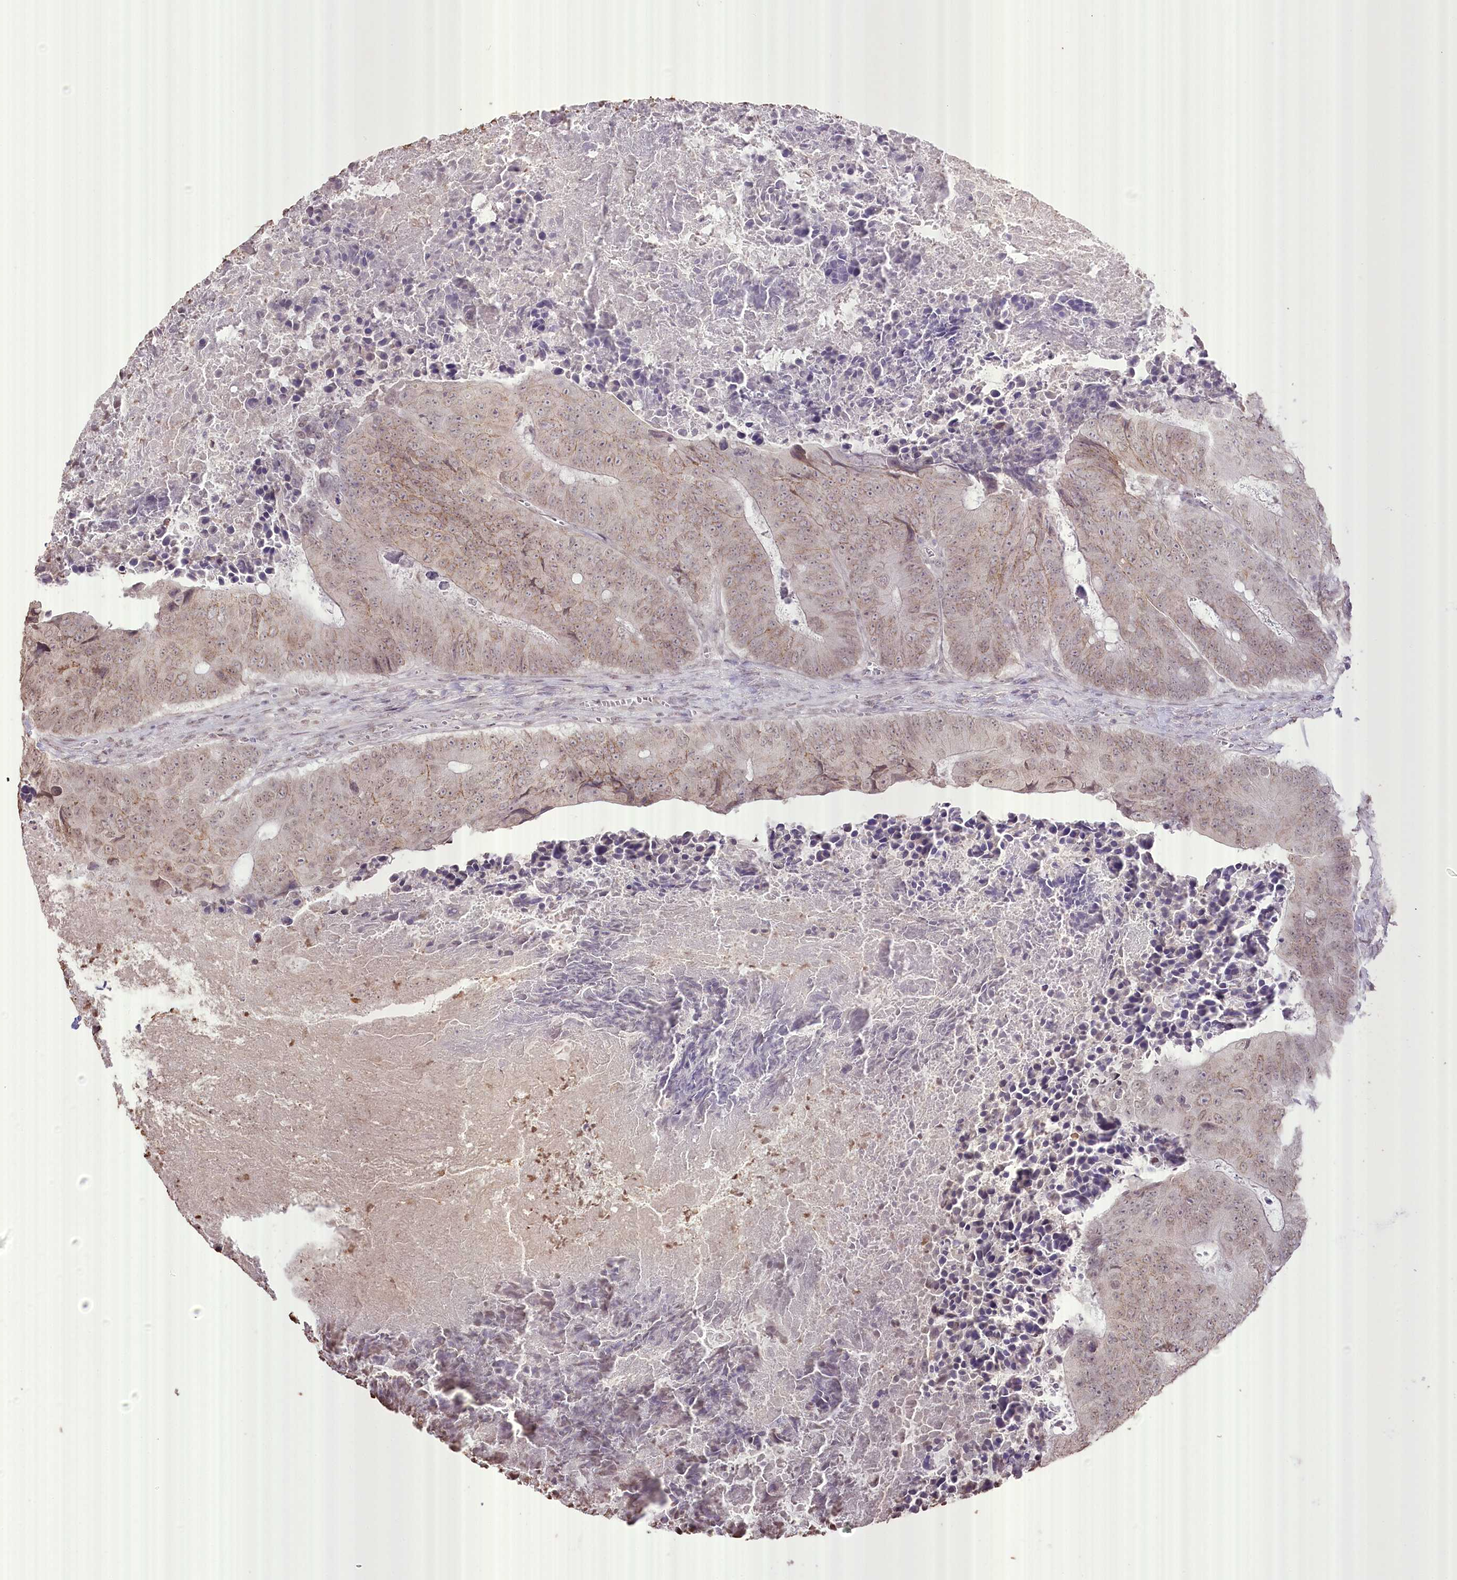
{"staining": {"intensity": "weak", "quantity": "25%-75%", "location": "cytoplasmic/membranous"}, "tissue": "colorectal cancer", "cell_type": "Tumor cells", "image_type": "cancer", "snomed": [{"axis": "morphology", "description": "Adenocarcinoma, NOS"}, {"axis": "topography", "description": "Colon"}], "caption": "Protein staining of colorectal cancer tissue demonstrates weak cytoplasmic/membranous staining in about 25%-75% of tumor cells.", "gene": "SLC39A10", "patient": {"sex": "male", "age": 87}}